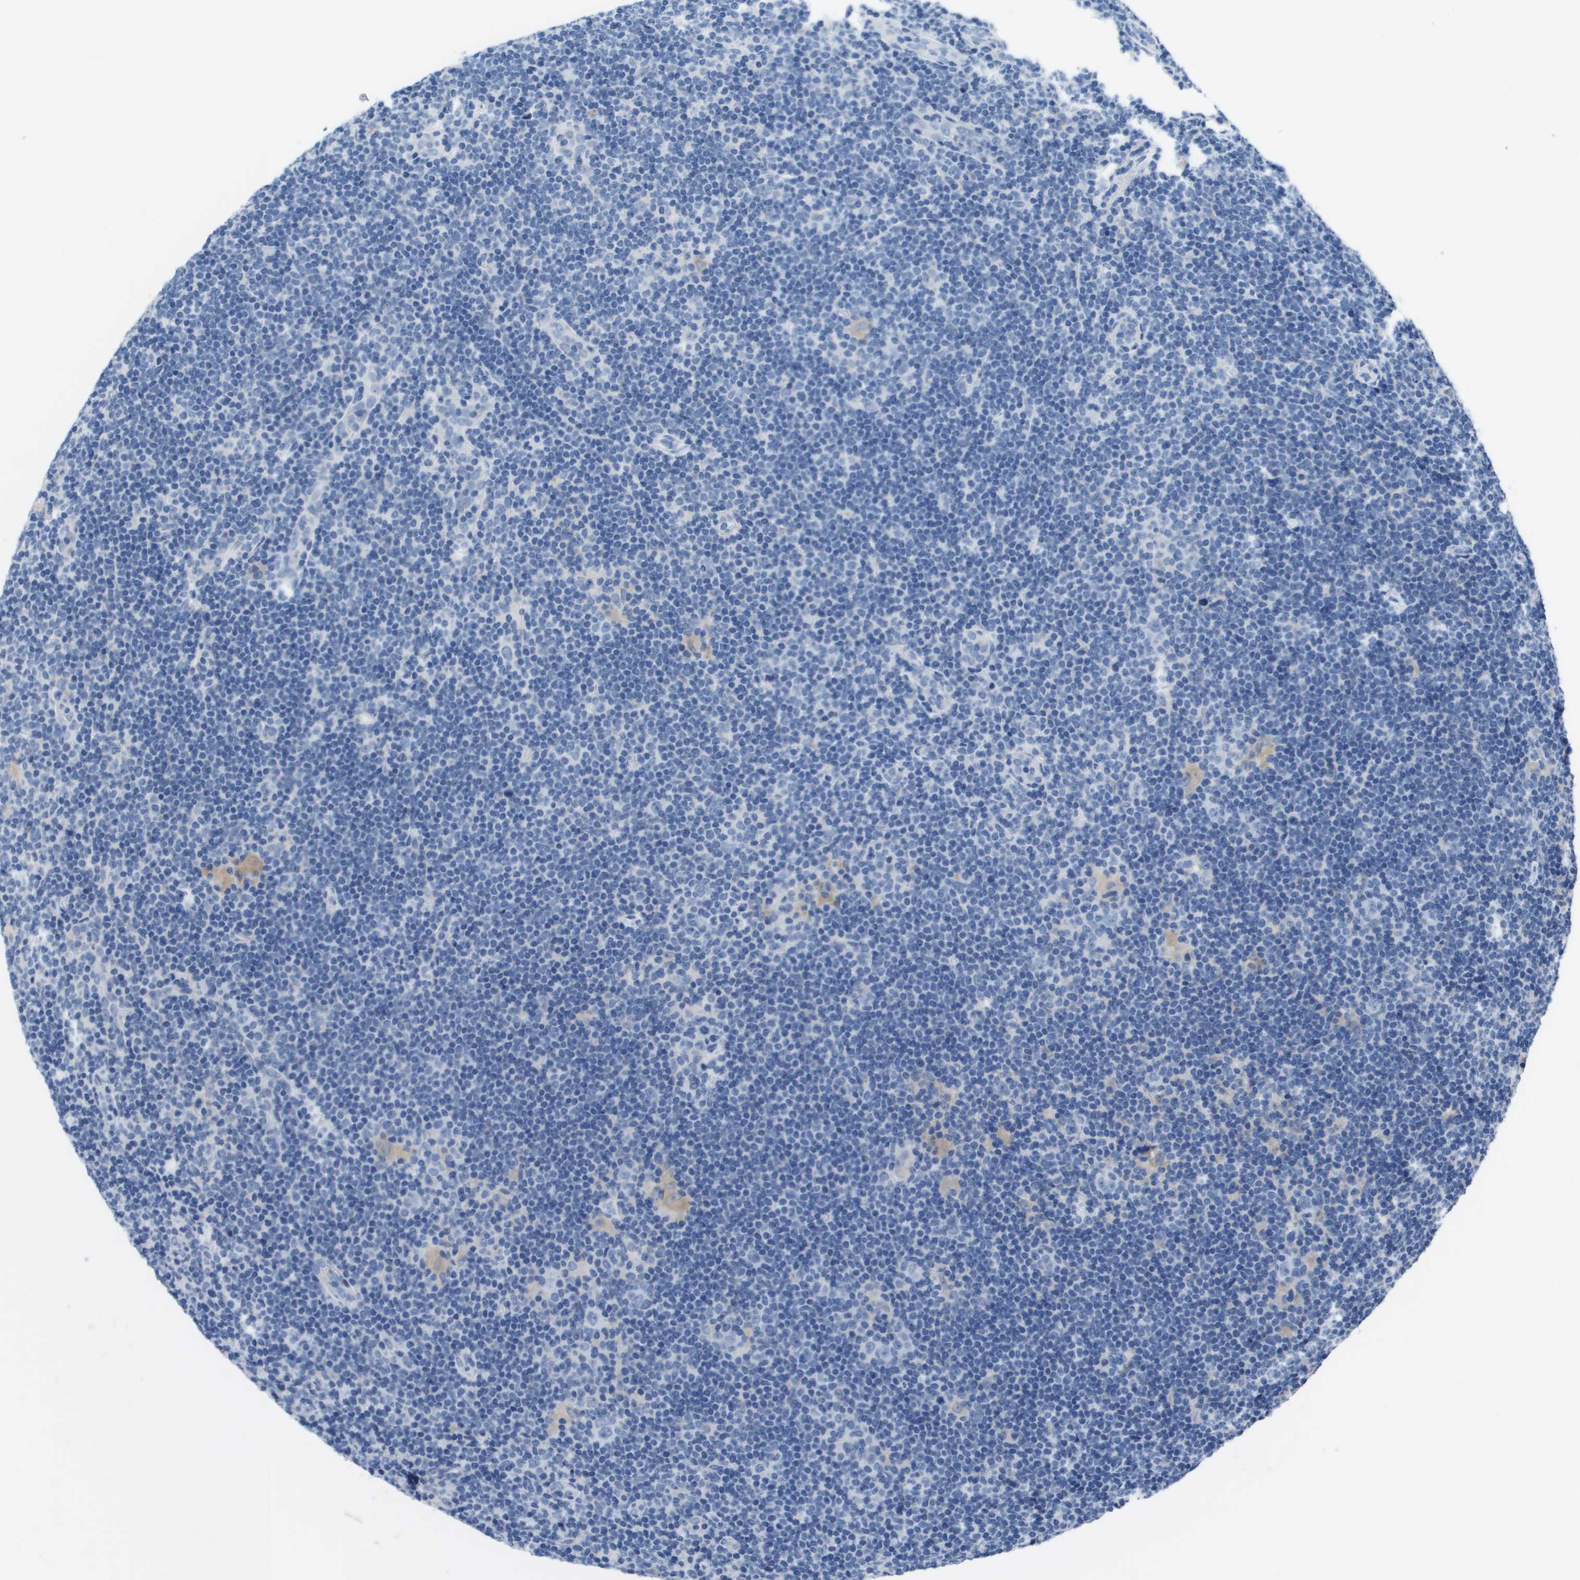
{"staining": {"intensity": "negative", "quantity": "none", "location": "none"}, "tissue": "lymphoma", "cell_type": "Tumor cells", "image_type": "cancer", "snomed": [{"axis": "morphology", "description": "Hodgkin's disease, NOS"}, {"axis": "topography", "description": "Lymph node"}], "caption": "Immunohistochemistry photomicrograph of human Hodgkin's disease stained for a protein (brown), which displays no positivity in tumor cells.", "gene": "NCS1", "patient": {"sex": "female", "age": 57}}